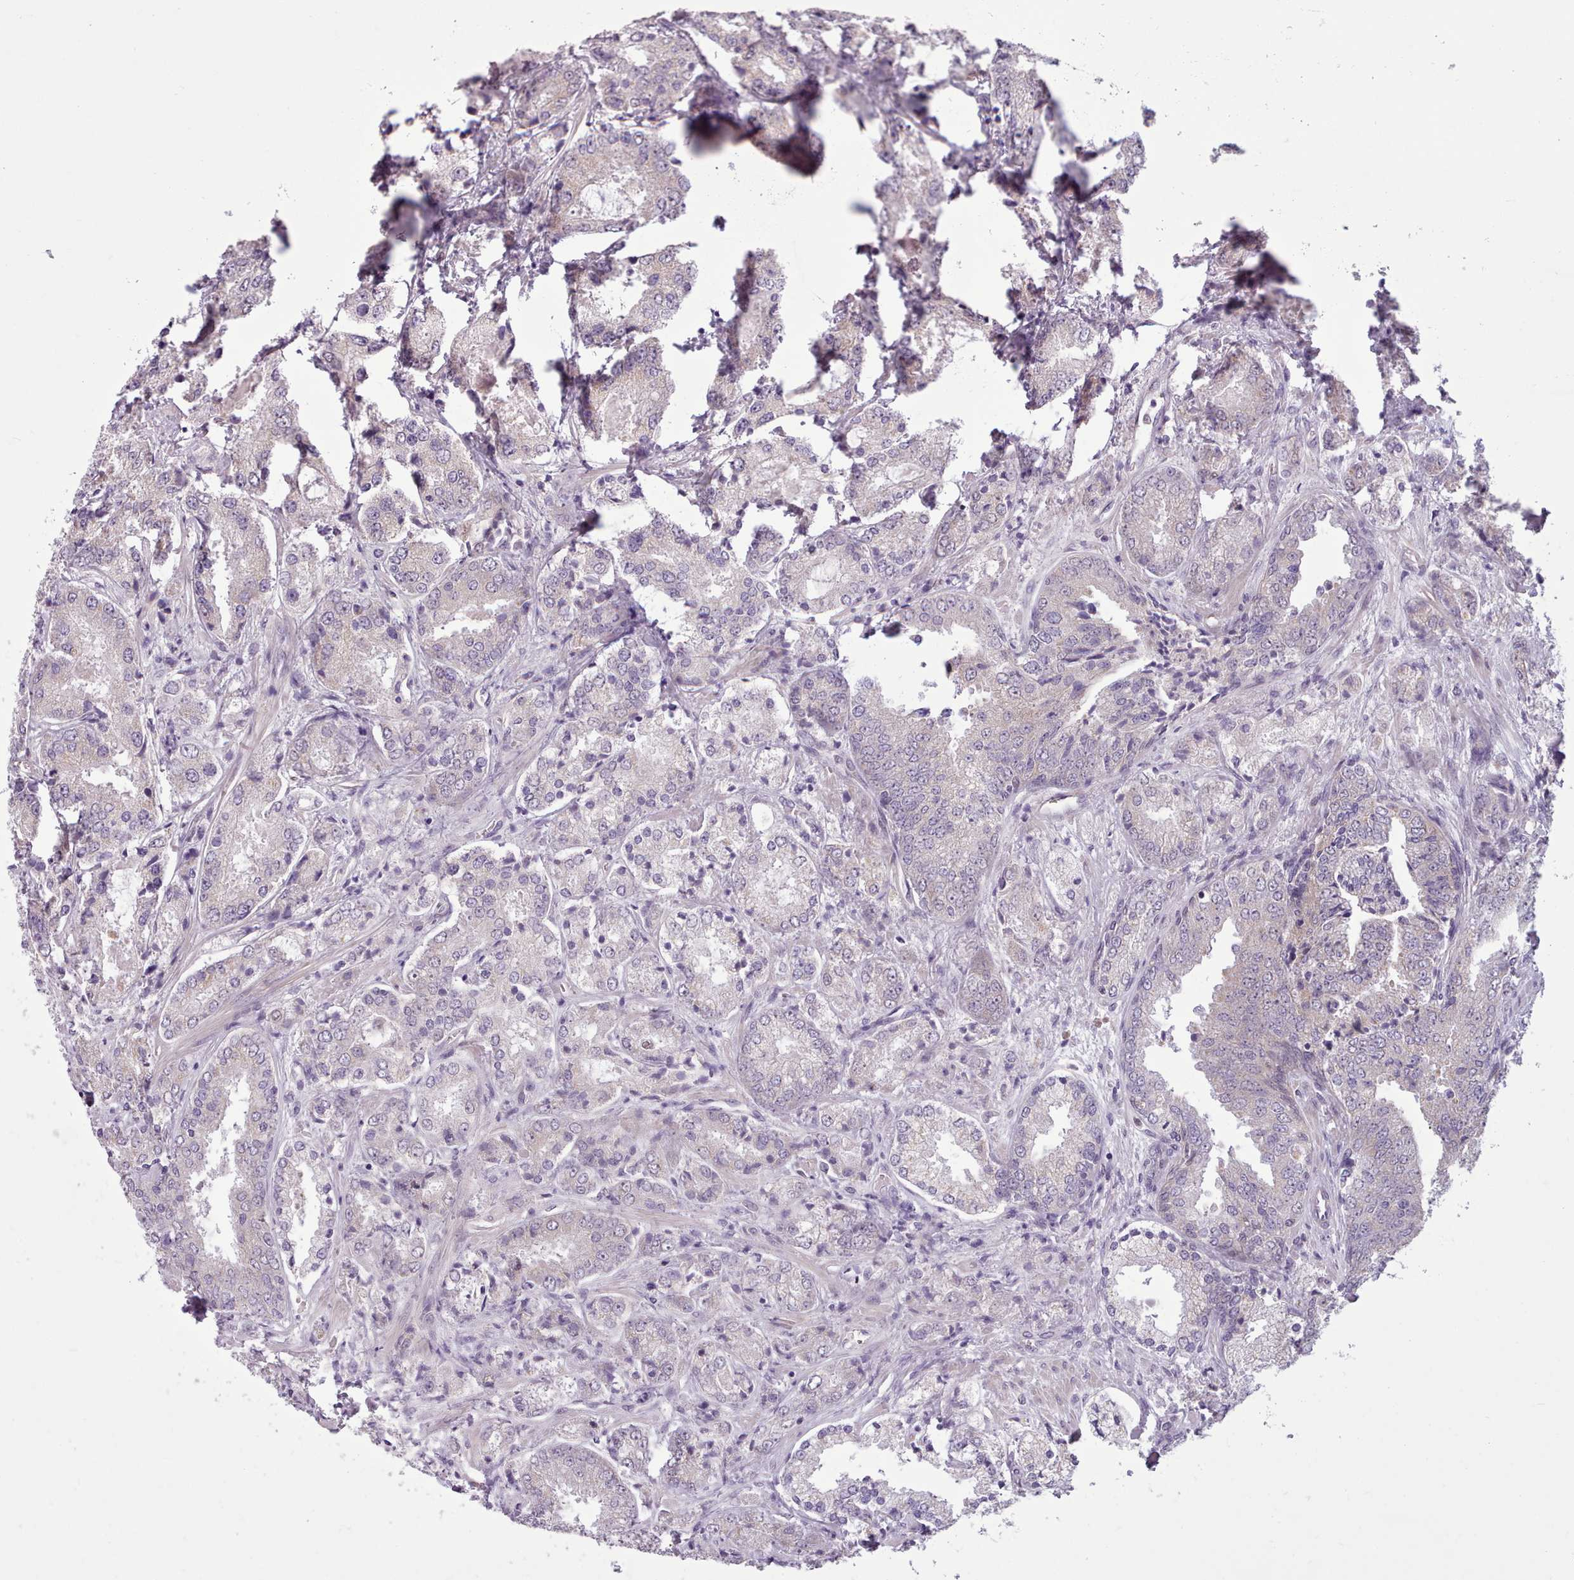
{"staining": {"intensity": "negative", "quantity": "none", "location": "none"}, "tissue": "prostate cancer", "cell_type": "Tumor cells", "image_type": "cancer", "snomed": [{"axis": "morphology", "description": "Adenocarcinoma, High grade"}, {"axis": "topography", "description": "Prostate"}], "caption": "IHC of prostate cancer (adenocarcinoma (high-grade)) exhibits no positivity in tumor cells.", "gene": "SLURP1", "patient": {"sex": "male", "age": 63}}